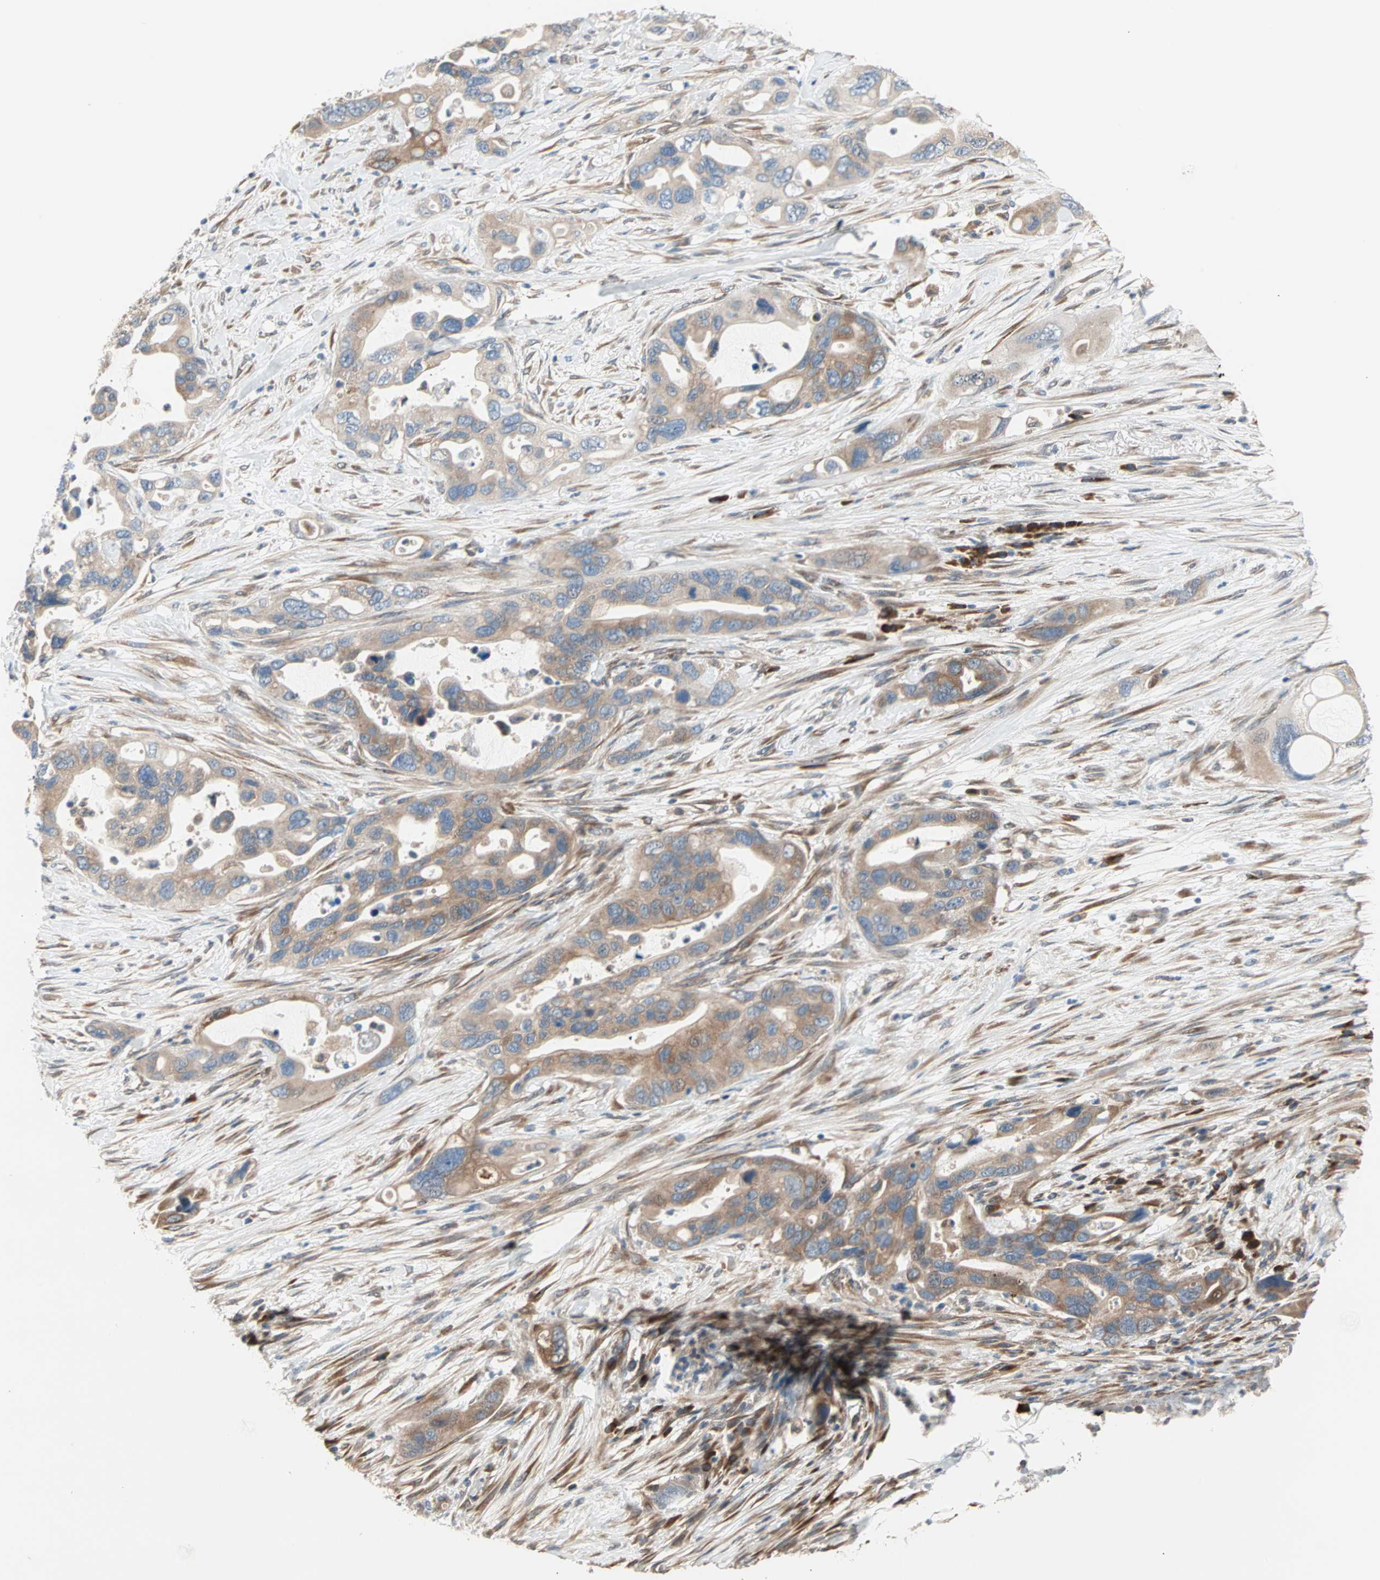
{"staining": {"intensity": "moderate", "quantity": ">75%", "location": "cytoplasmic/membranous"}, "tissue": "pancreatic cancer", "cell_type": "Tumor cells", "image_type": "cancer", "snomed": [{"axis": "morphology", "description": "Adenocarcinoma, NOS"}, {"axis": "topography", "description": "Pancreas"}], "caption": "Pancreatic cancer (adenocarcinoma) stained with a protein marker reveals moderate staining in tumor cells.", "gene": "SAR1A", "patient": {"sex": "female", "age": 71}}